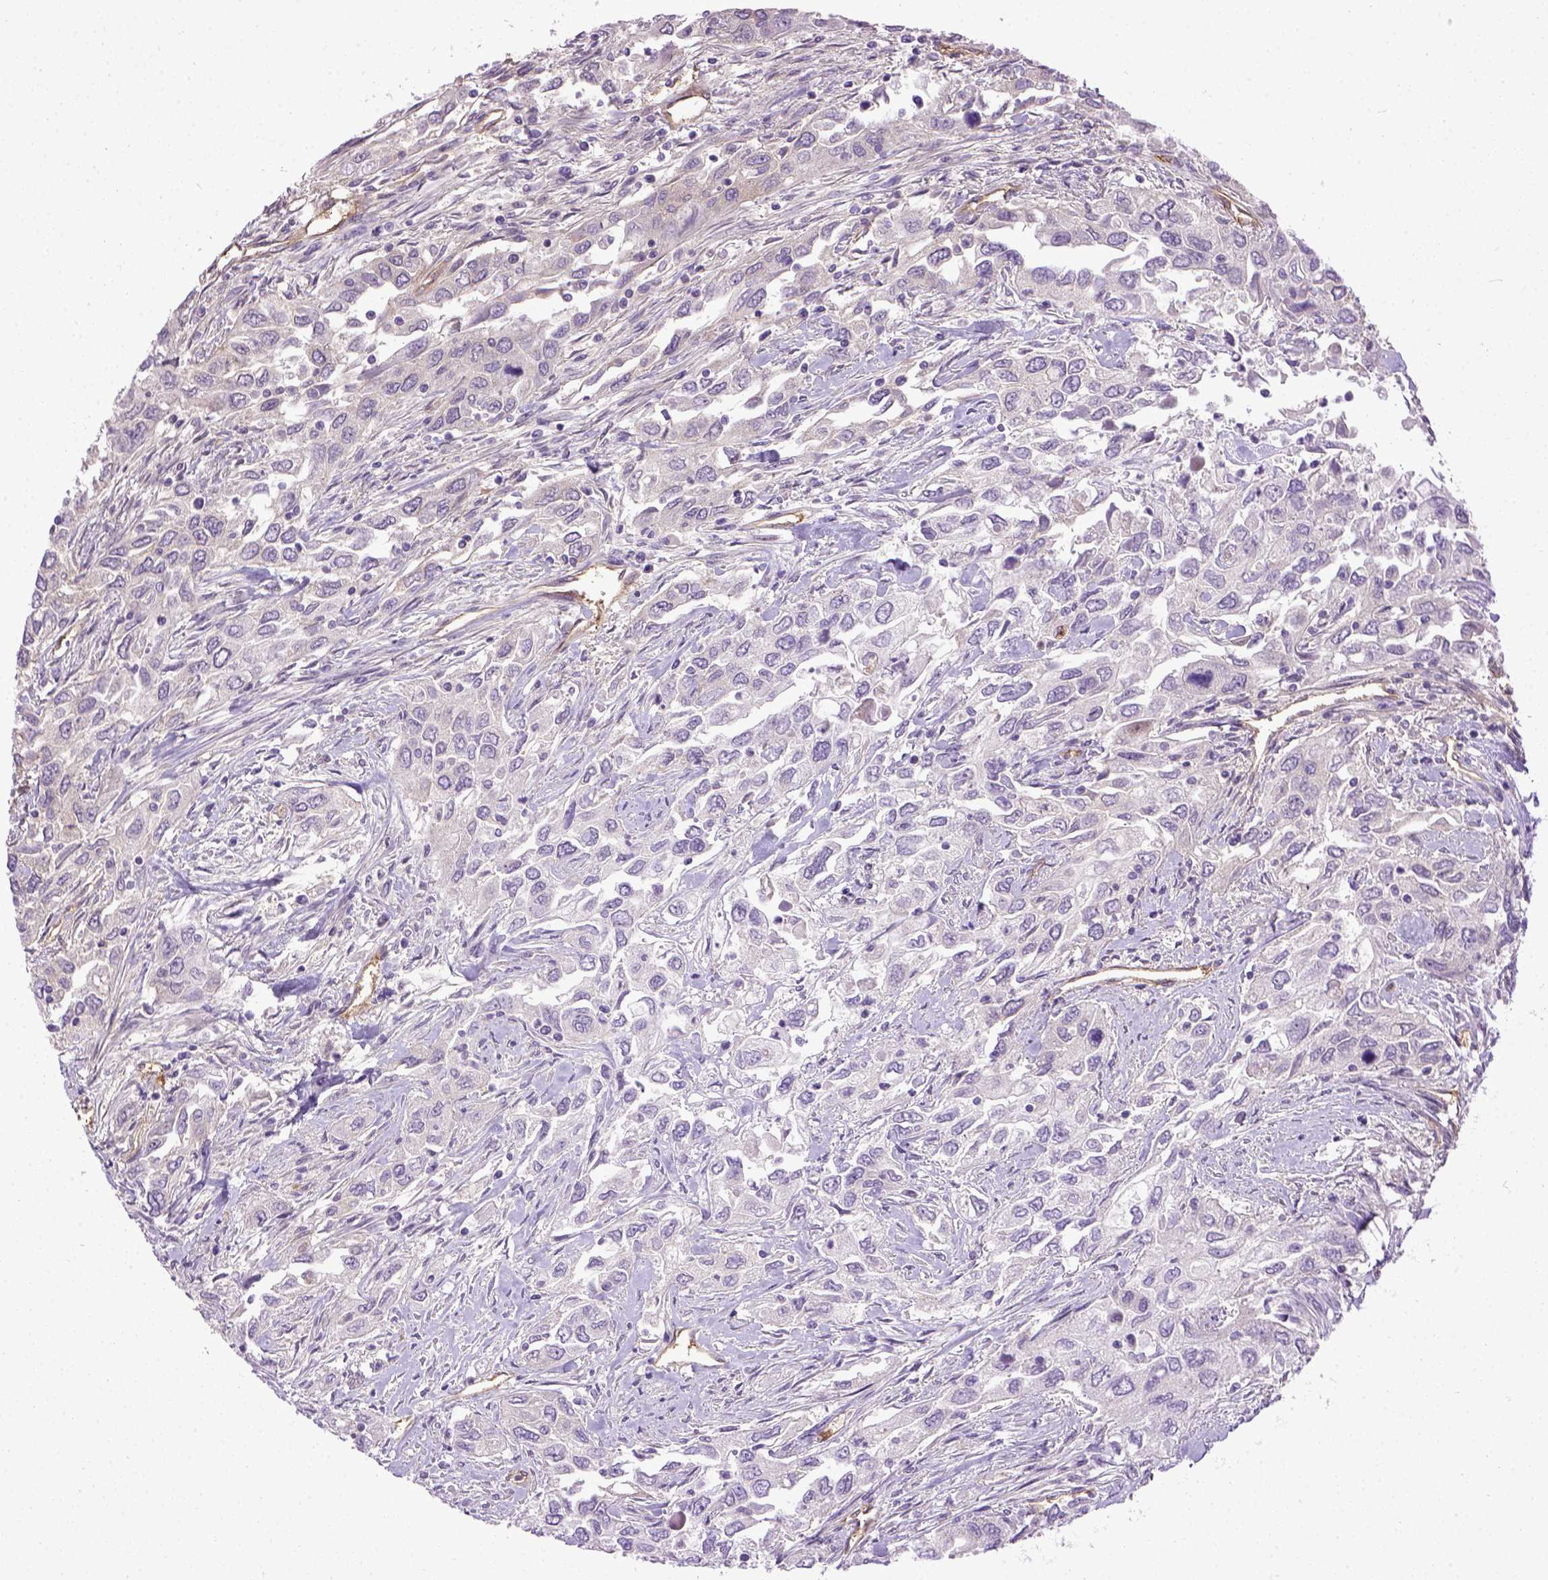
{"staining": {"intensity": "negative", "quantity": "none", "location": "none"}, "tissue": "urothelial cancer", "cell_type": "Tumor cells", "image_type": "cancer", "snomed": [{"axis": "morphology", "description": "Urothelial carcinoma, High grade"}, {"axis": "topography", "description": "Urinary bladder"}], "caption": "Protein analysis of urothelial cancer exhibits no significant positivity in tumor cells. (DAB (3,3'-diaminobenzidine) IHC with hematoxylin counter stain).", "gene": "ENG", "patient": {"sex": "male", "age": 76}}